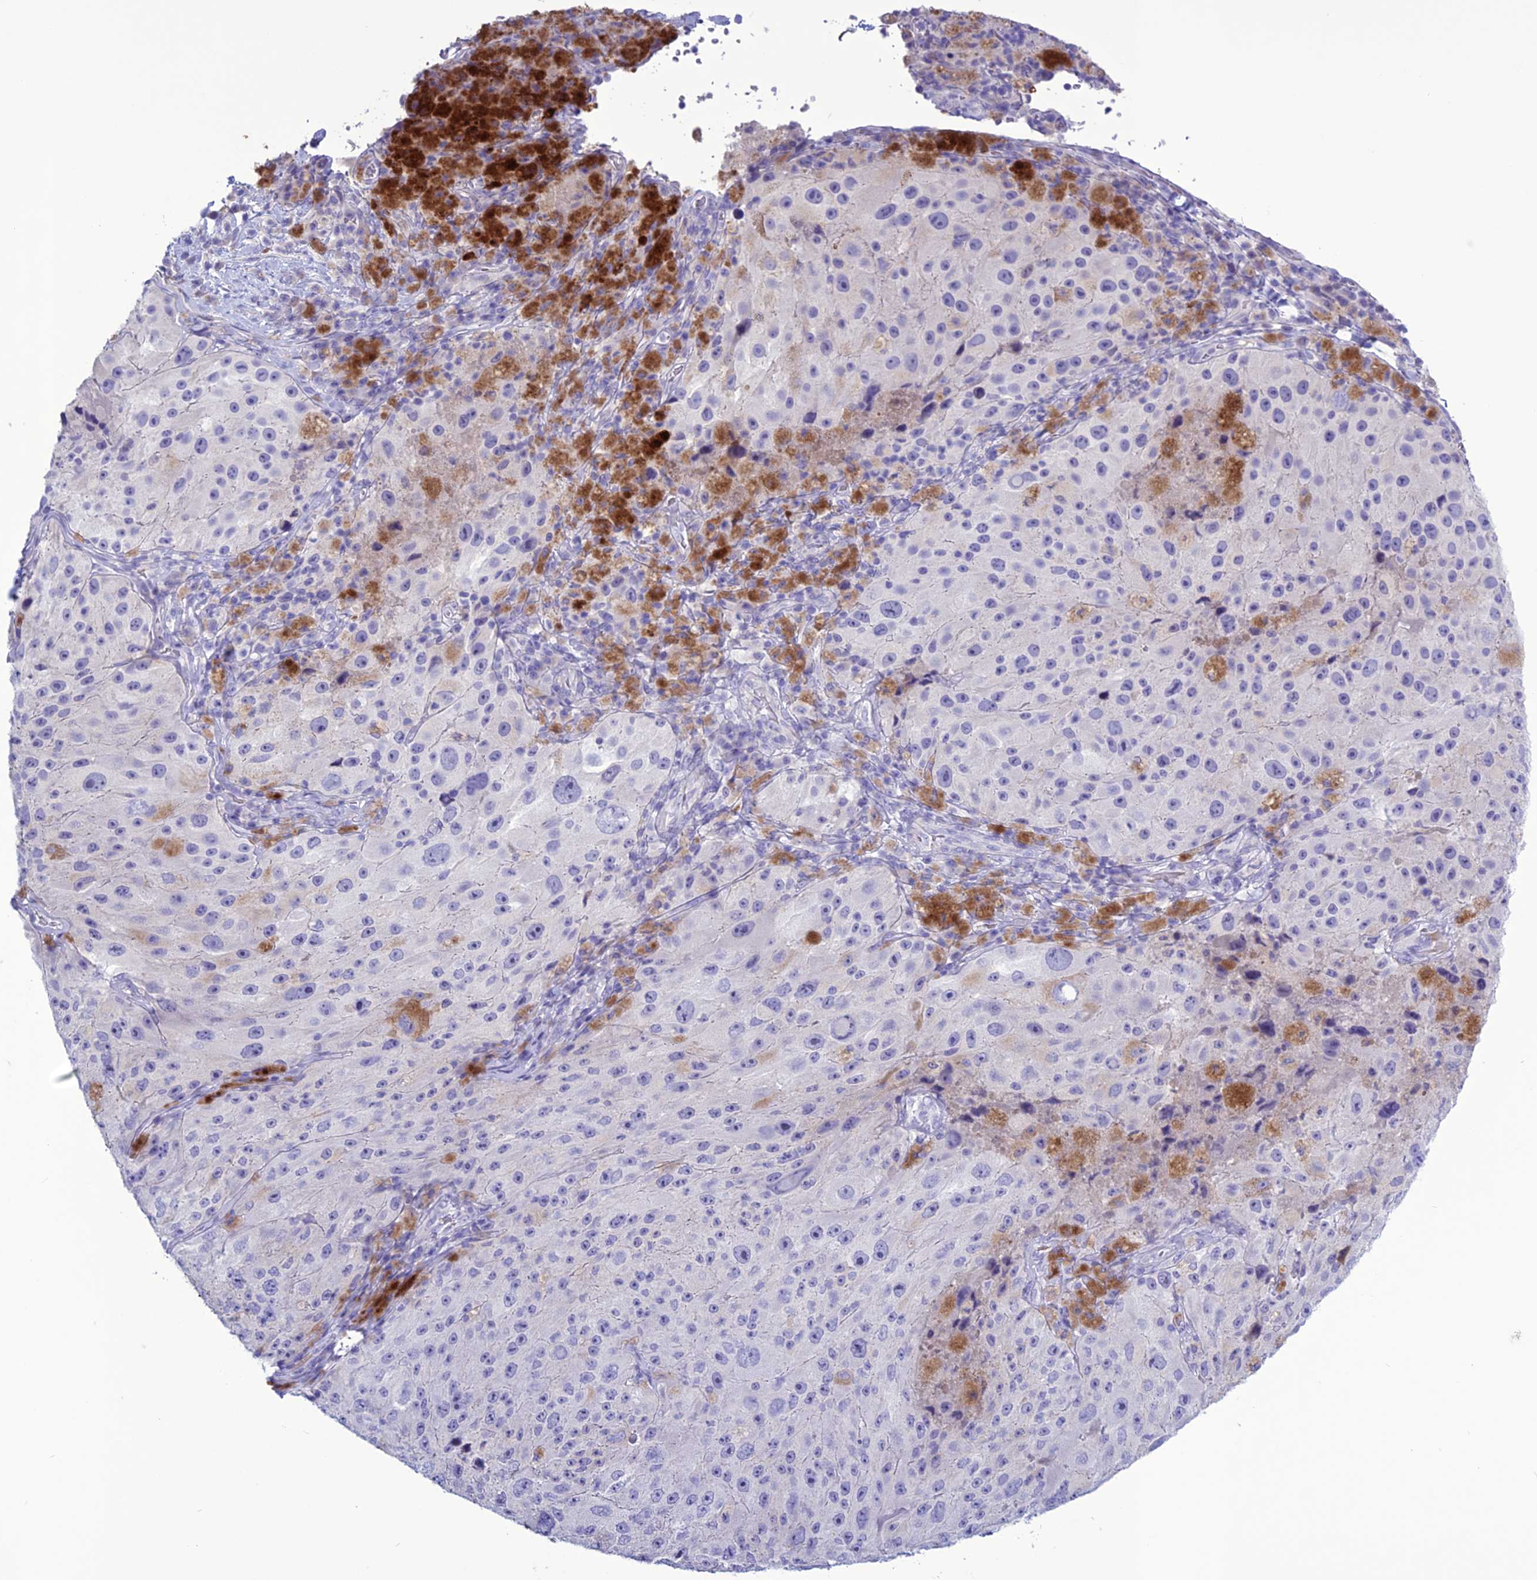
{"staining": {"intensity": "negative", "quantity": "none", "location": "none"}, "tissue": "melanoma", "cell_type": "Tumor cells", "image_type": "cancer", "snomed": [{"axis": "morphology", "description": "Malignant melanoma, Metastatic site"}, {"axis": "topography", "description": "Lymph node"}], "caption": "This histopathology image is of malignant melanoma (metastatic site) stained with IHC to label a protein in brown with the nuclei are counter-stained blue. There is no expression in tumor cells. (DAB (3,3'-diaminobenzidine) immunohistochemistry visualized using brightfield microscopy, high magnification).", "gene": "CLEC2L", "patient": {"sex": "male", "age": 62}}